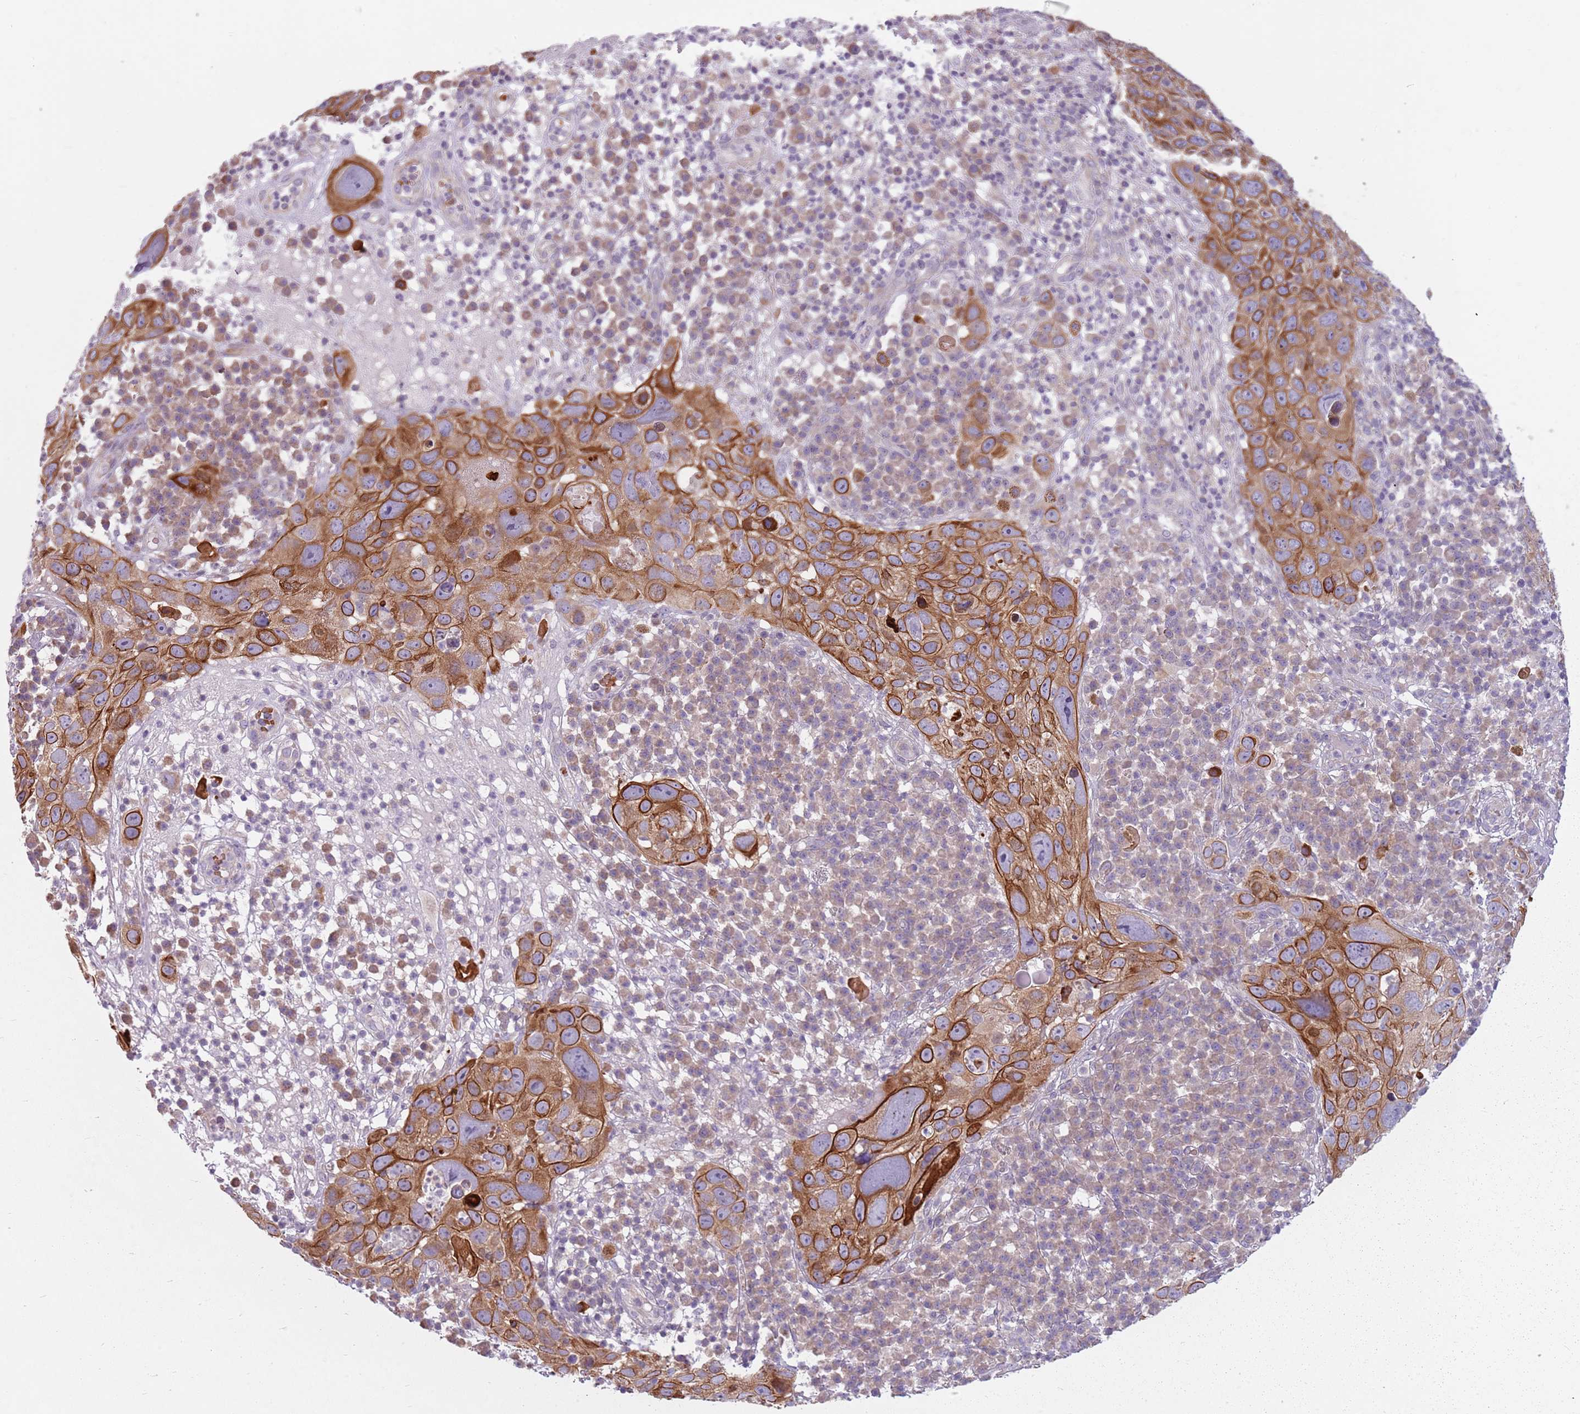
{"staining": {"intensity": "strong", "quantity": ">75%", "location": "cytoplasmic/membranous"}, "tissue": "skin cancer", "cell_type": "Tumor cells", "image_type": "cancer", "snomed": [{"axis": "morphology", "description": "Squamous cell carcinoma in situ, NOS"}, {"axis": "morphology", "description": "Squamous cell carcinoma, NOS"}, {"axis": "topography", "description": "Skin"}], "caption": "The histopathology image displays immunohistochemical staining of skin cancer (squamous cell carcinoma in situ). There is strong cytoplasmic/membranous expression is present in approximately >75% of tumor cells. (Brightfield microscopy of DAB IHC at high magnification).", "gene": "HSPA14", "patient": {"sex": "male", "age": 93}}